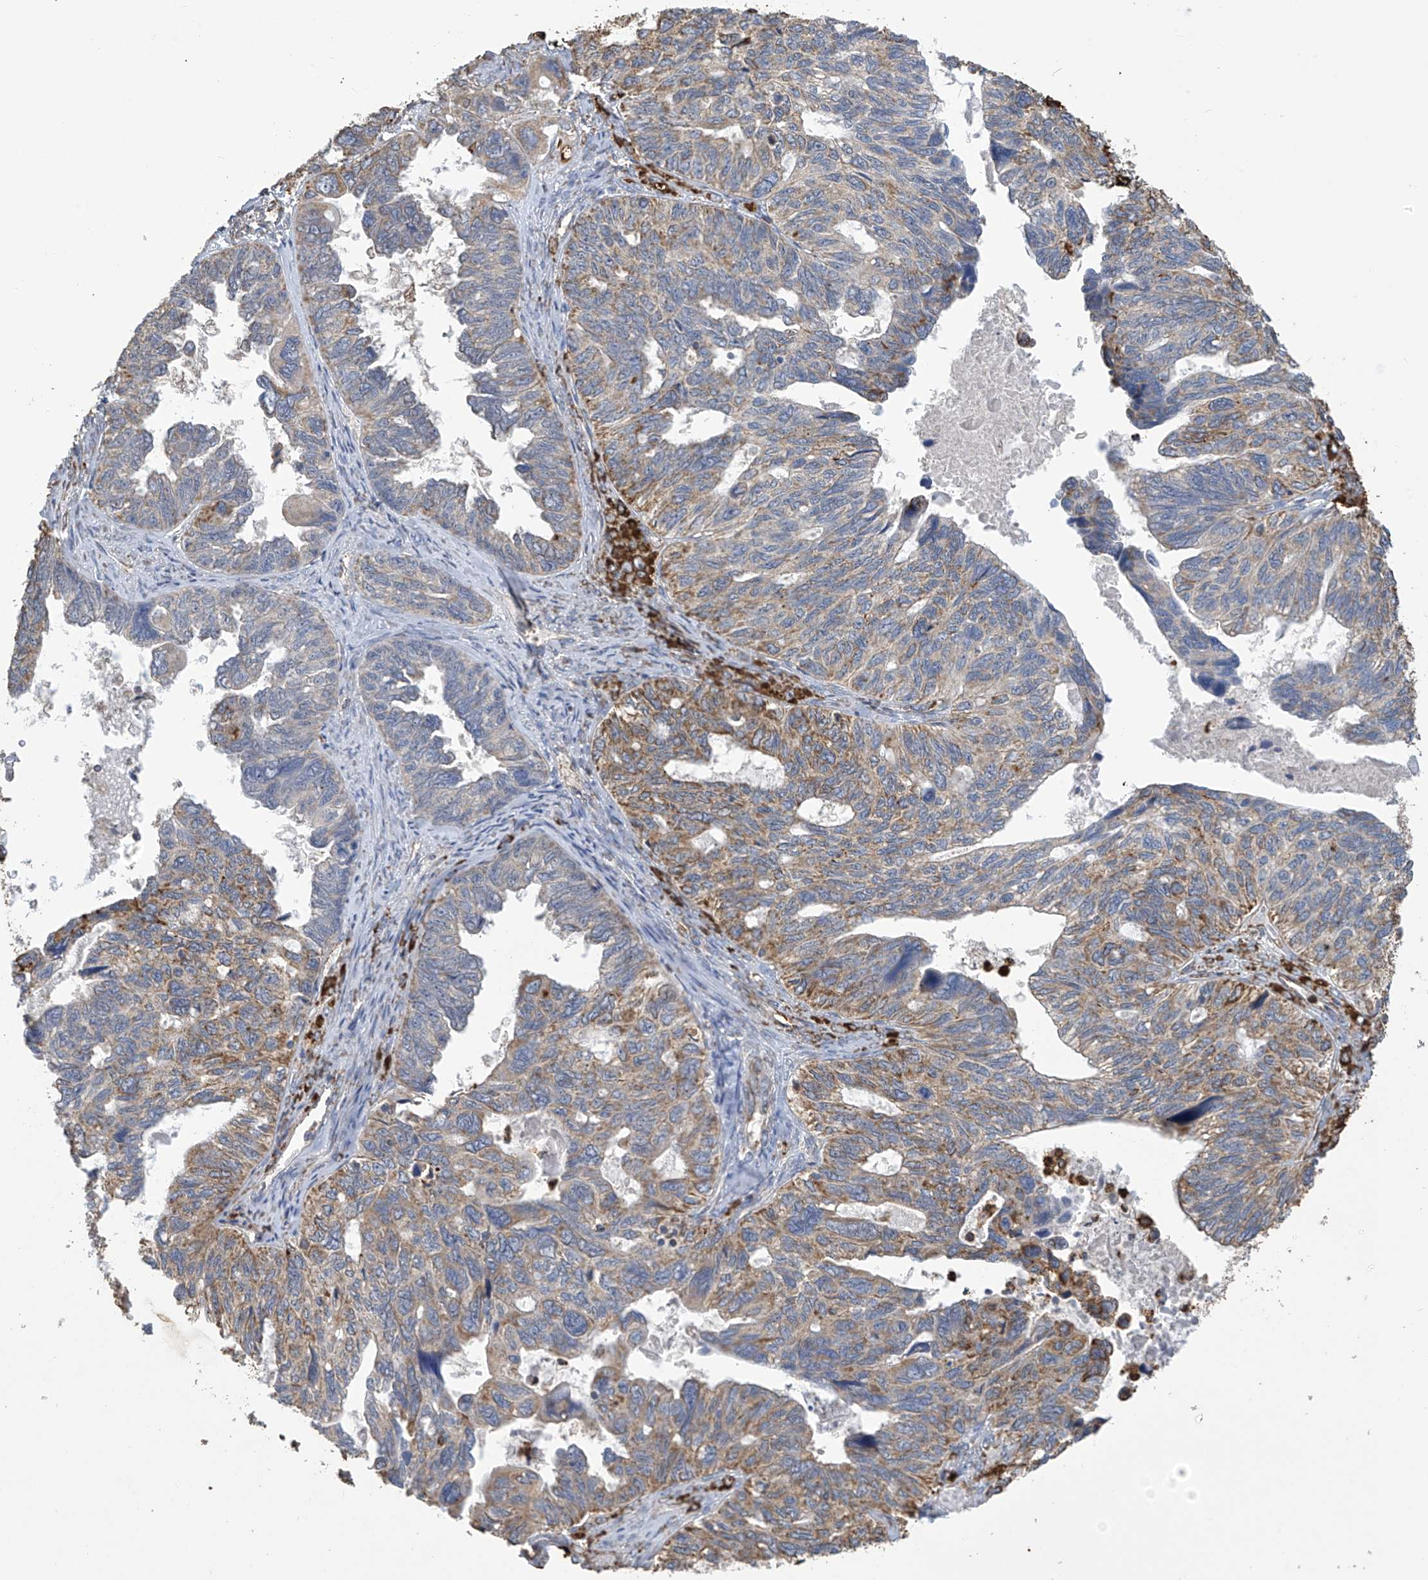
{"staining": {"intensity": "weak", "quantity": ">75%", "location": "cytoplasmic/membranous"}, "tissue": "ovarian cancer", "cell_type": "Tumor cells", "image_type": "cancer", "snomed": [{"axis": "morphology", "description": "Cystadenocarcinoma, serous, NOS"}, {"axis": "topography", "description": "Ovary"}], "caption": "IHC micrograph of neoplastic tissue: ovarian cancer (serous cystadenocarcinoma) stained using immunohistochemistry (IHC) reveals low levels of weak protein expression localized specifically in the cytoplasmic/membranous of tumor cells, appearing as a cytoplasmic/membranous brown color.", "gene": "OGT", "patient": {"sex": "female", "age": 79}}